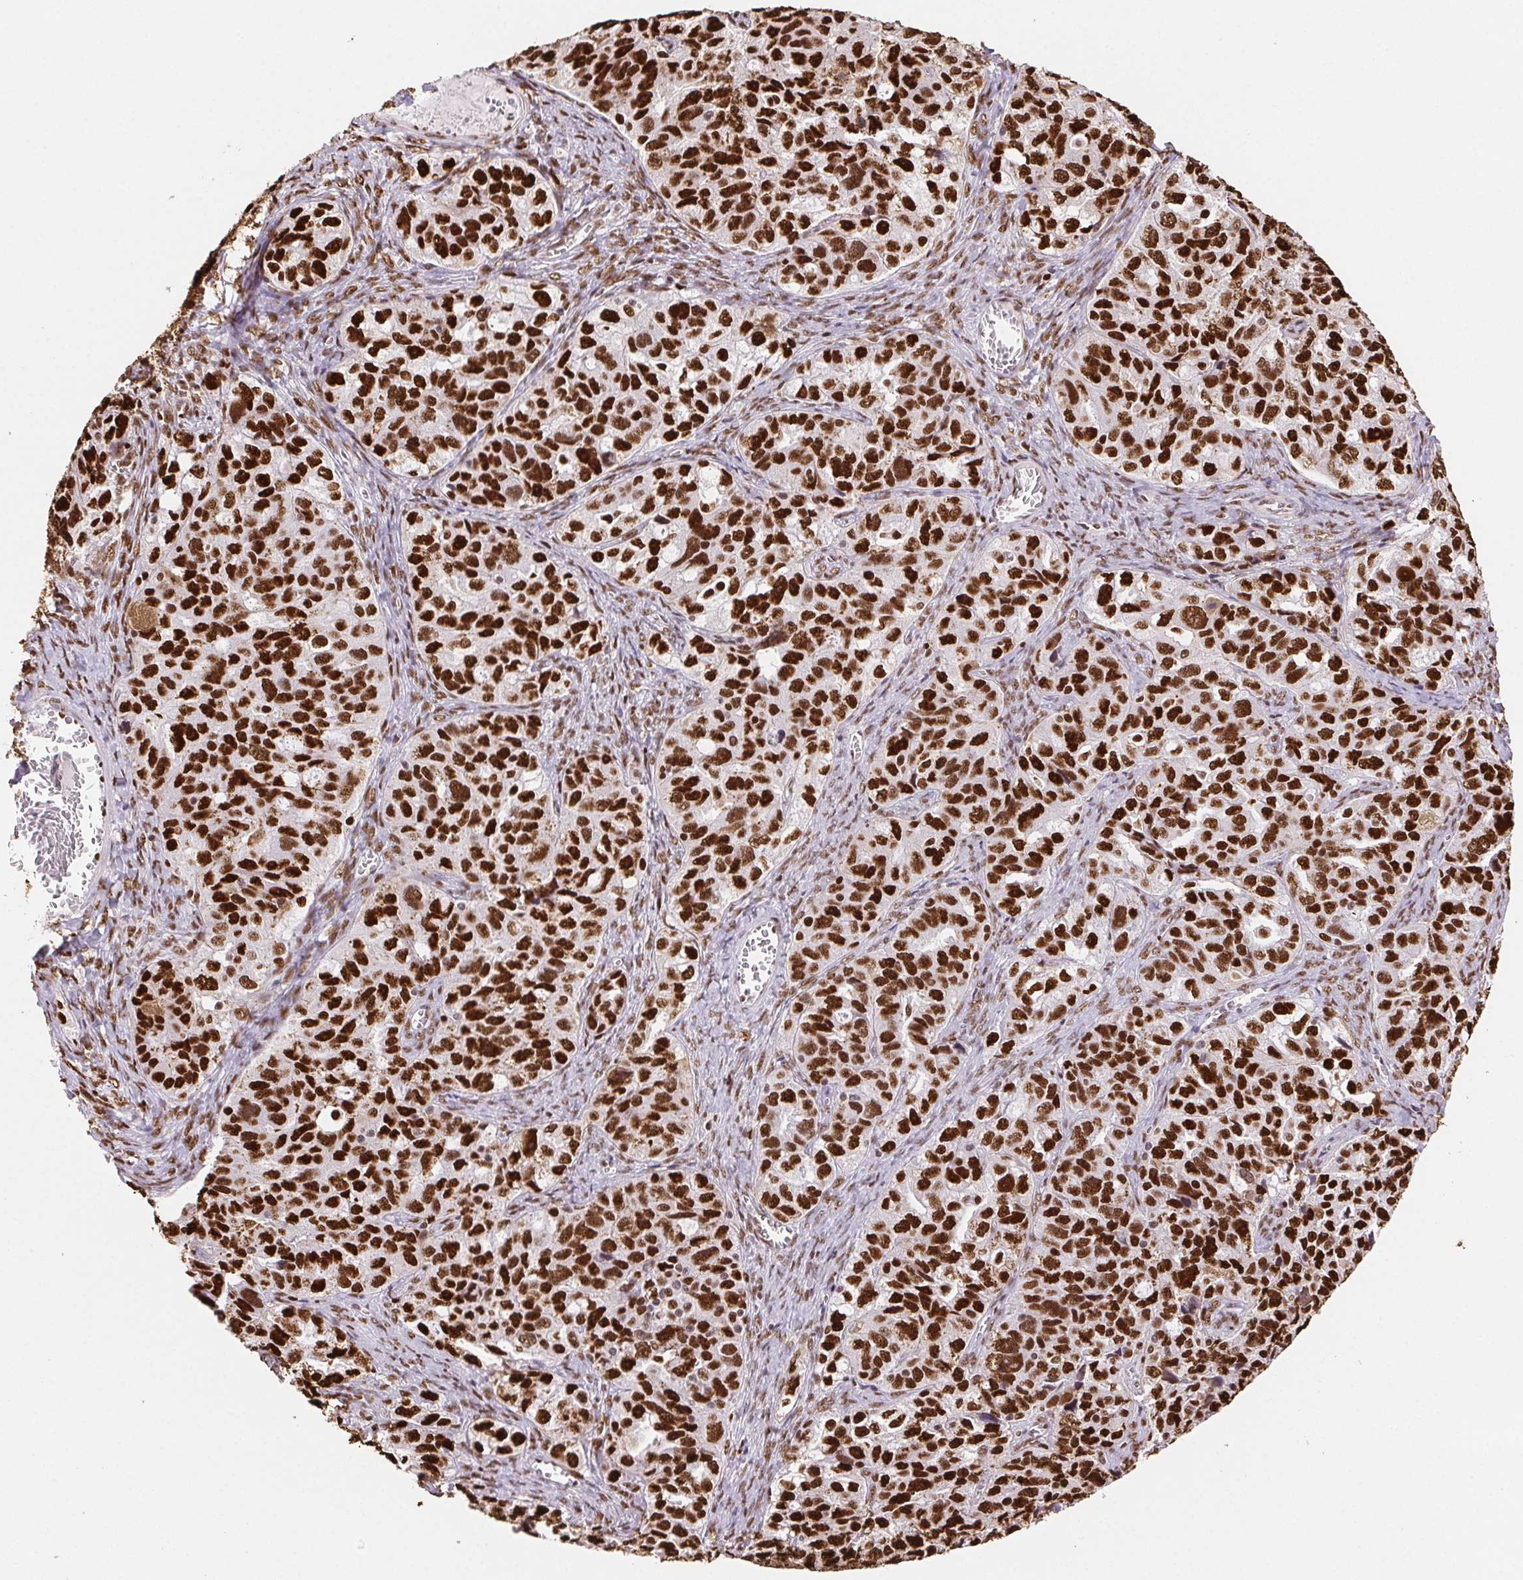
{"staining": {"intensity": "strong", "quantity": ">75%", "location": "nuclear"}, "tissue": "ovarian cancer", "cell_type": "Tumor cells", "image_type": "cancer", "snomed": [{"axis": "morphology", "description": "Cystadenocarcinoma, serous, NOS"}, {"axis": "topography", "description": "Ovary"}], "caption": "A photomicrograph of human ovarian cancer stained for a protein exhibits strong nuclear brown staining in tumor cells.", "gene": "SET", "patient": {"sex": "female", "age": 51}}